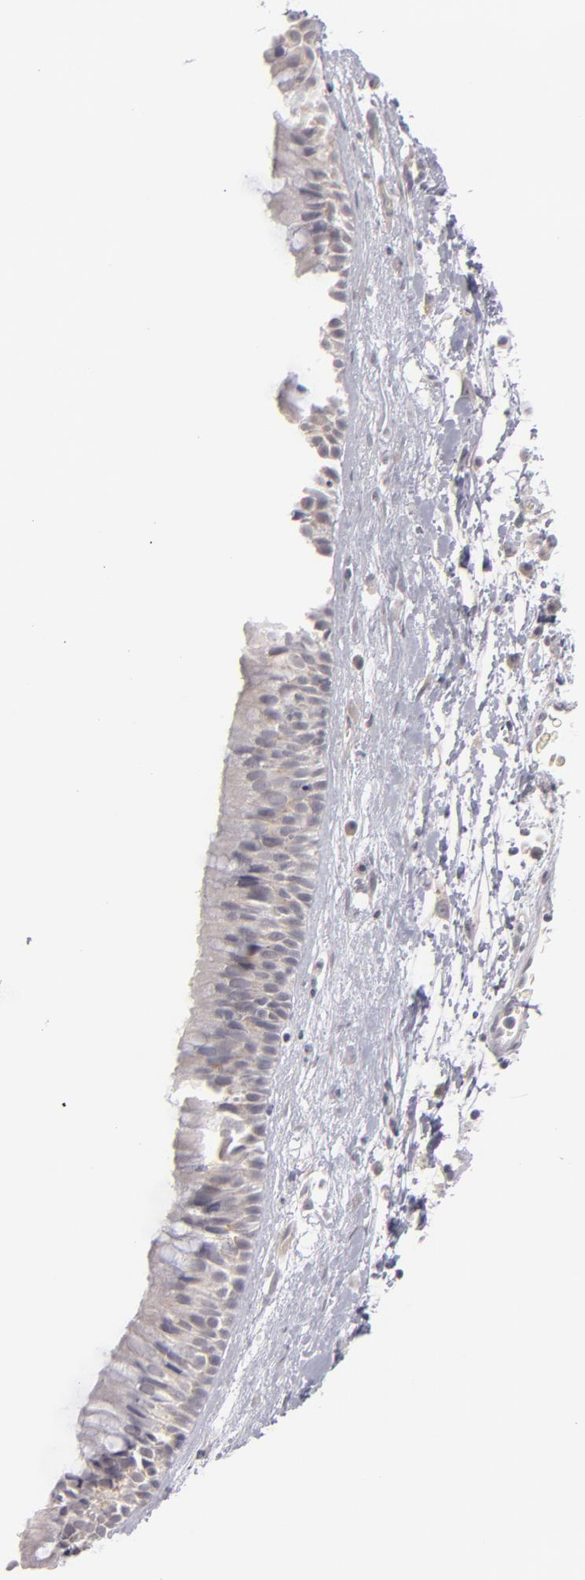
{"staining": {"intensity": "negative", "quantity": "none", "location": "none"}, "tissue": "nasopharynx", "cell_type": "Respiratory epithelial cells", "image_type": "normal", "snomed": [{"axis": "morphology", "description": "Normal tissue, NOS"}, {"axis": "topography", "description": "Nasopharynx"}], "caption": "DAB (3,3'-diaminobenzidine) immunohistochemical staining of benign nasopharynx displays no significant positivity in respiratory epithelial cells.", "gene": "KIAA1210", "patient": {"sex": "male", "age": 13}}